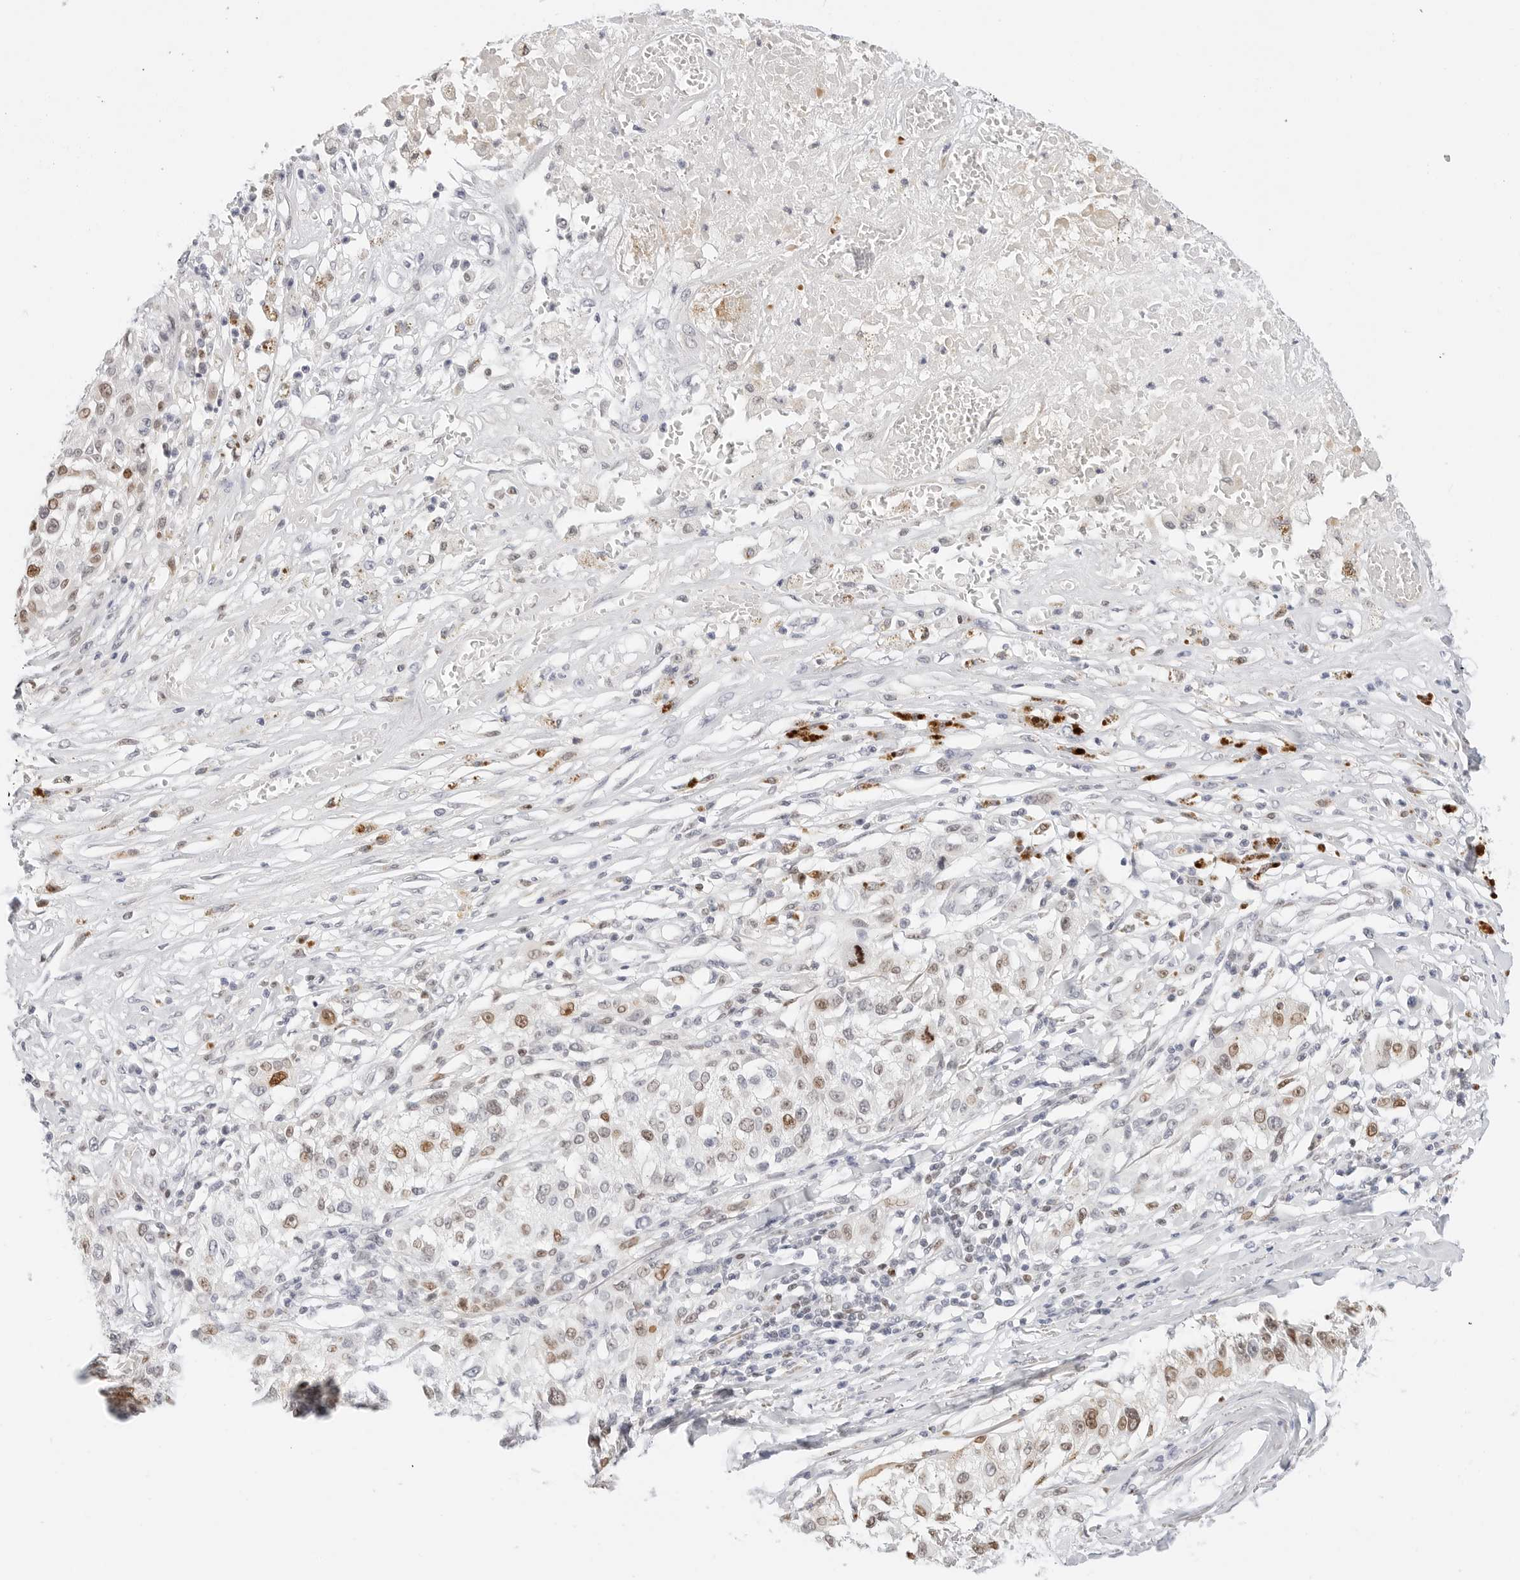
{"staining": {"intensity": "moderate", "quantity": ">75%", "location": "nuclear"}, "tissue": "melanoma", "cell_type": "Tumor cells", "image_type": "cancer", "snomed": [{"axis": "morphology", "description": "Necrosis, NOS"}, {"axis": "morphology", "description": "Malignant melanoma, NOS"}, {"axis": "topography", "description": "Skin"}], "caption": "The micrograph demonstrates staining of melanoma, revealing moderate nuclear protein expression (brown color) within tumor cells. (brown staining indicates protein expression, while blue staining denotes nuclei).", "gene": "SPIDR", "patient": {"sex": "female", "age": 87}}